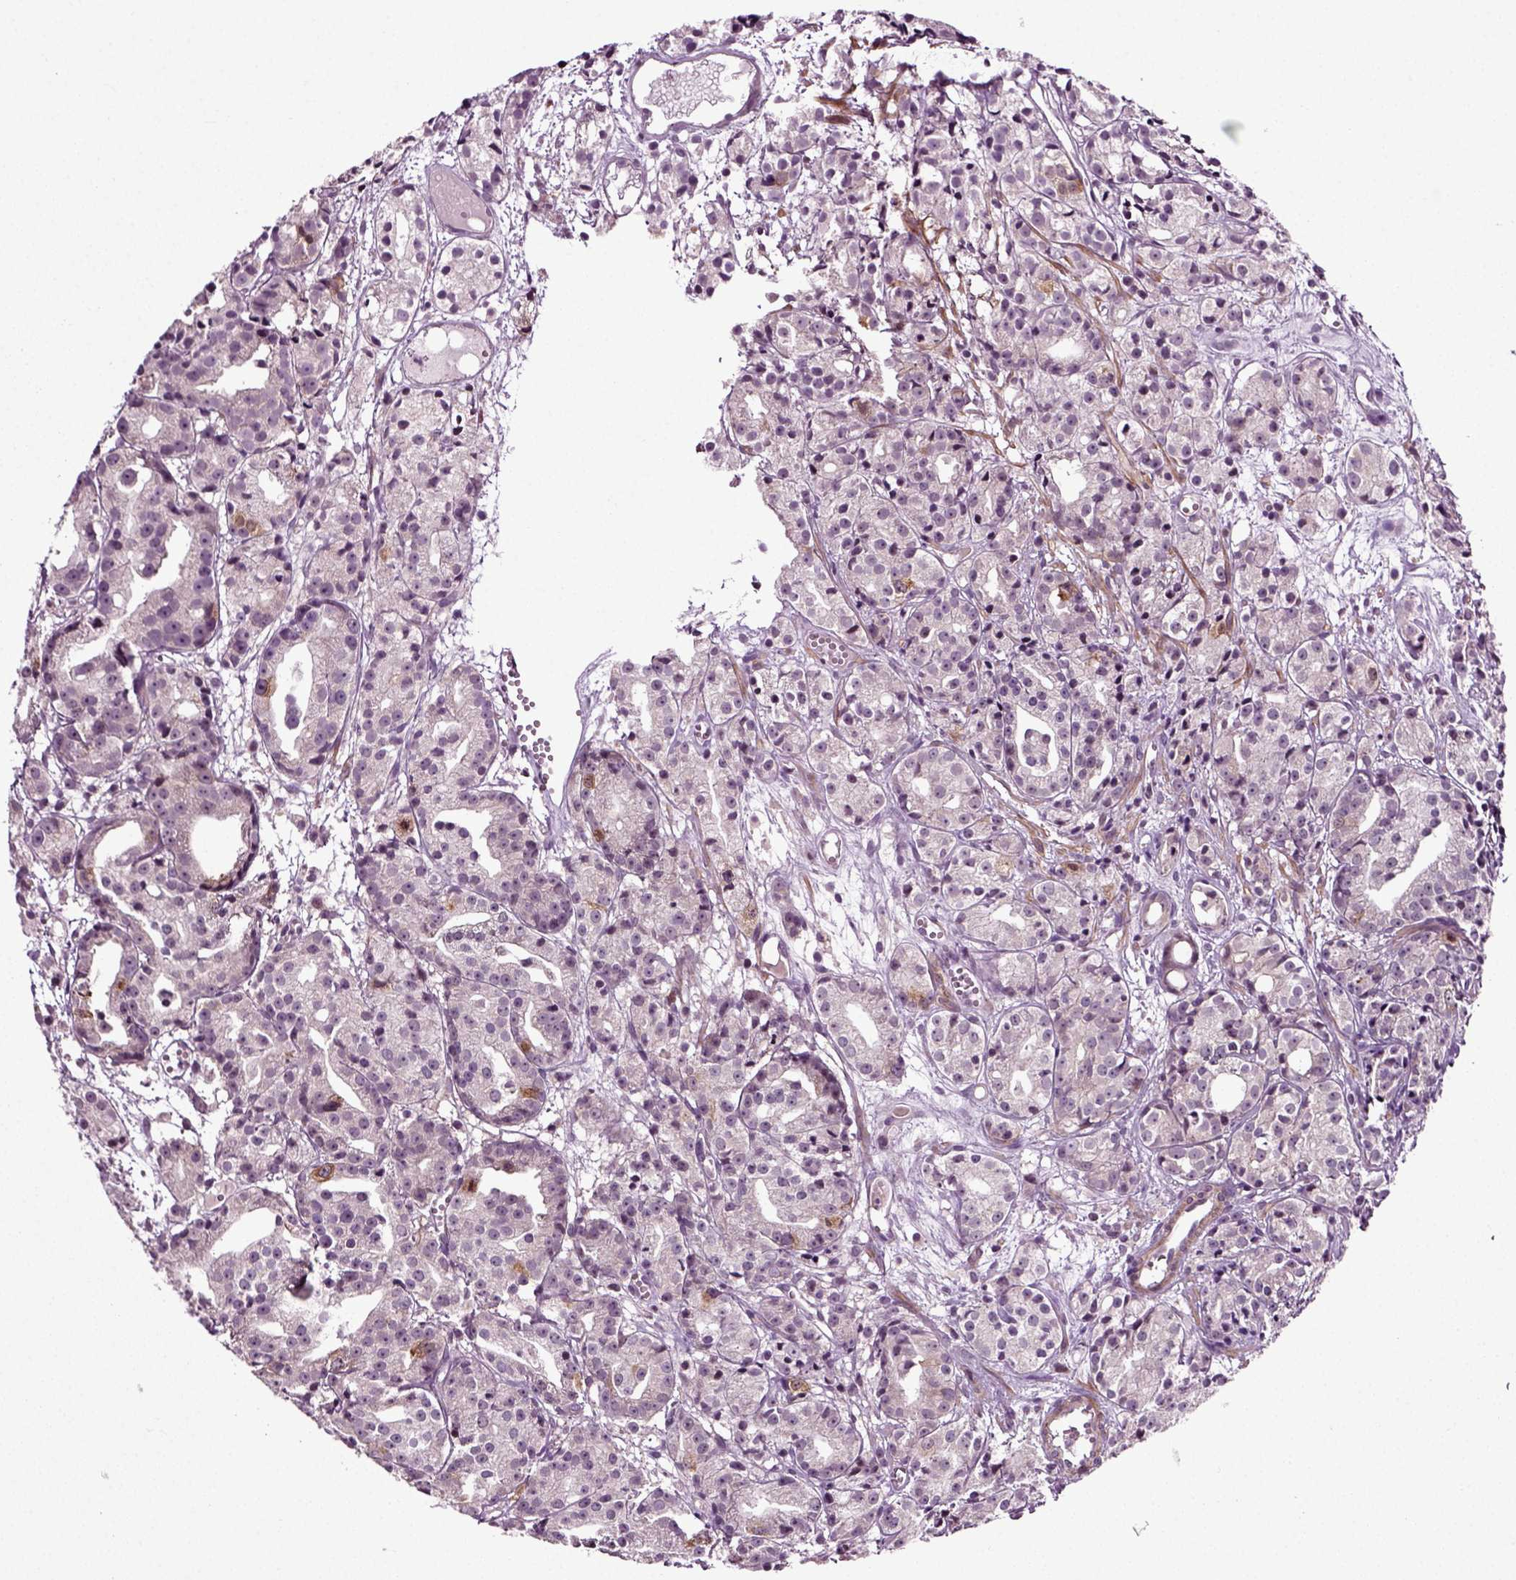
{"staining": {"intensity": "negative", "quantity": "none", "location": "none"}, "tissue": "prostate cancer", "cell_type": "Tumor cells", "image_type": "cancer", "snomed": [{"axis": "morphology", "description": "Adenocarcinoma, Medium grade"}, {"axis": "topography", "description": "Prostate"}], "caption": "The micrograph reveals no staining of tumor cells in prostate medium-grade adenocarcinoma.", "gene": "KNSTRN", "patient": {"sex": "male", "age": 74}}